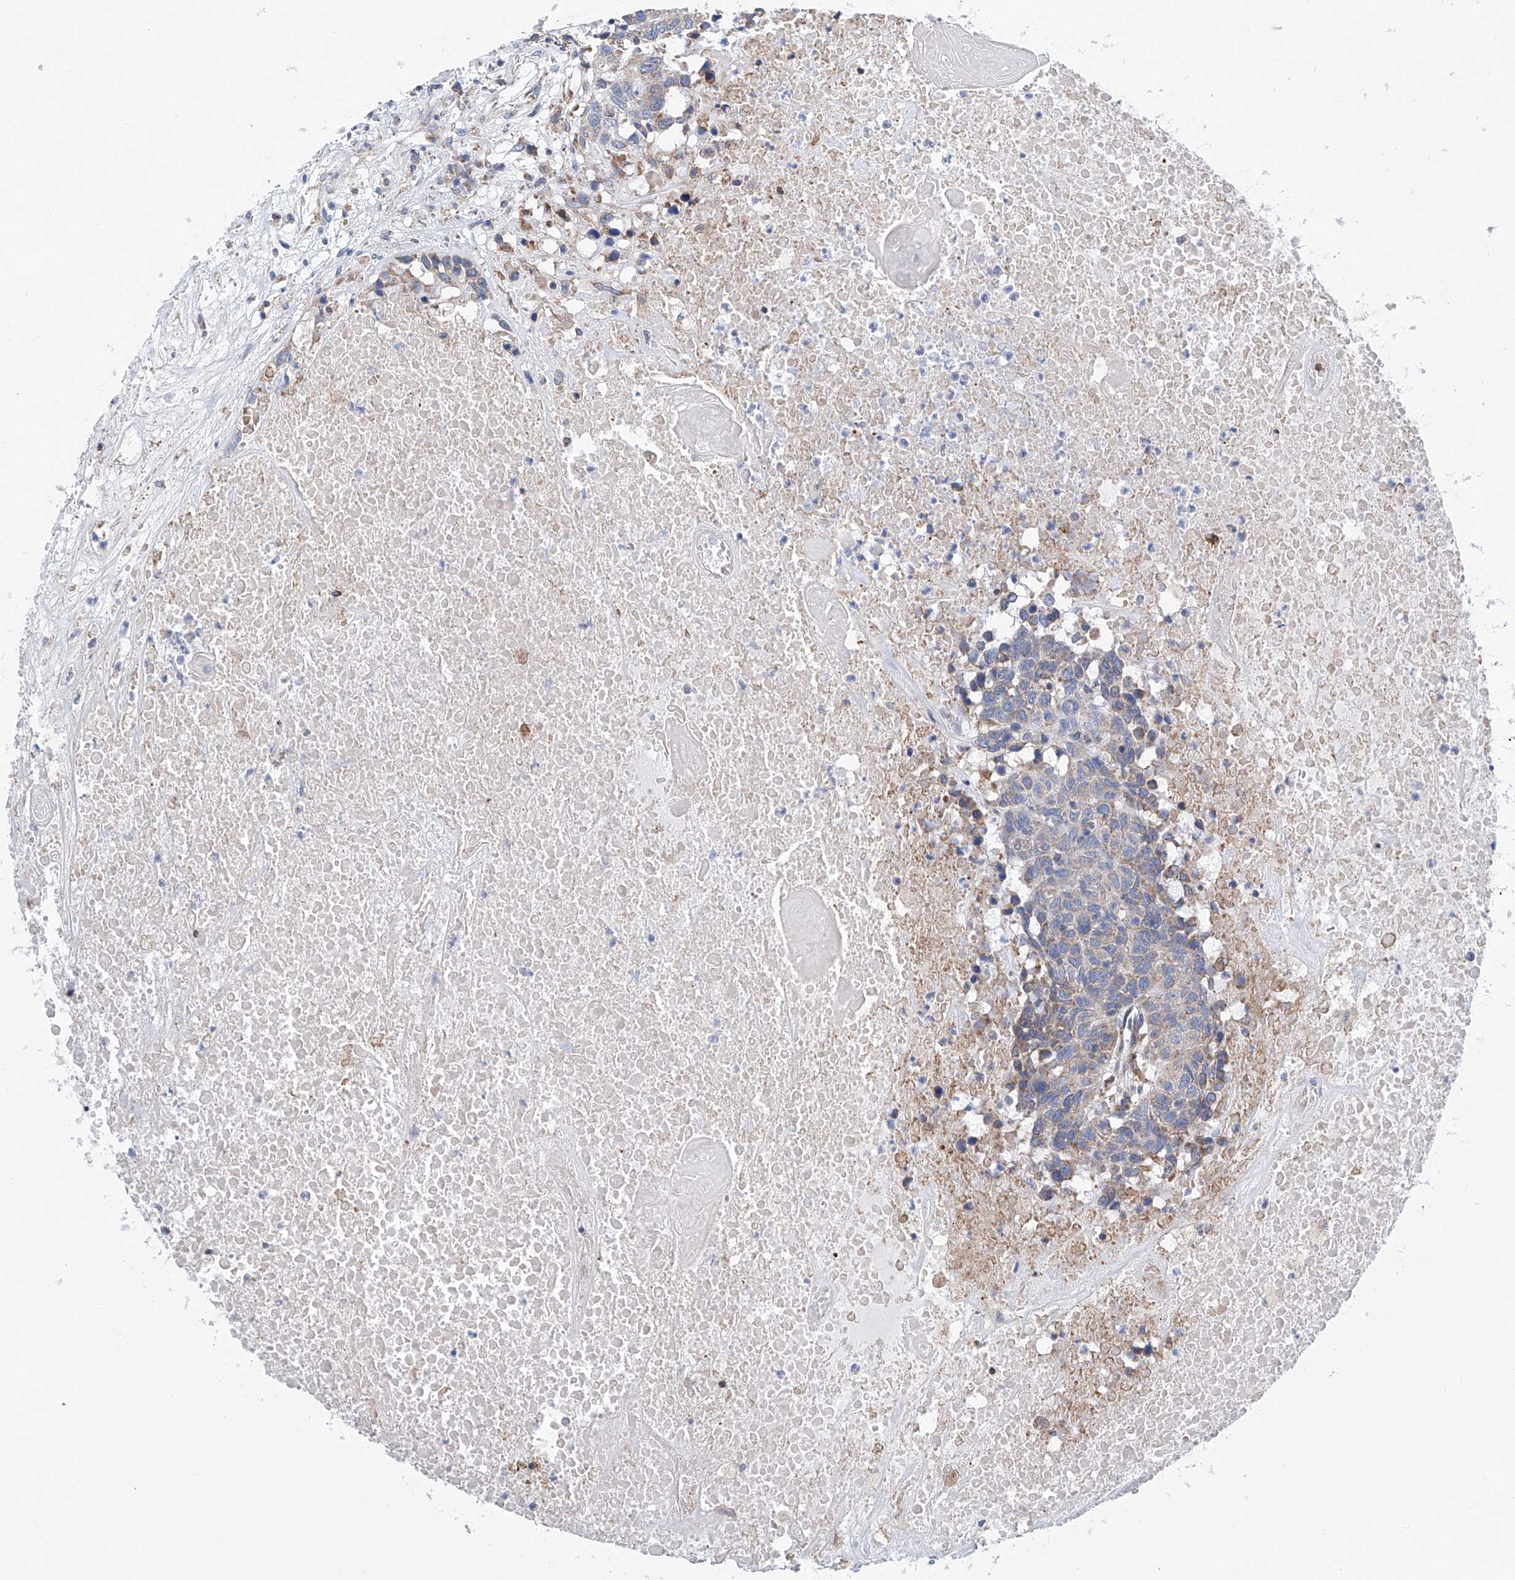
{"staining": {"intensity": "negative", "quantity": "none", "location": "none"}, "tissue": "head and neck cancer", "cell_type": "Tumor cells", "image_type": "cancer", "snomed": [{"axis": "morphology", "description": "Squamous cell carcinoma, NOS"}, {"axis": "topography", "description": "Head-Neck"}], "caption": "A photomicrograph of human head and neck cancer (squamous cell carcinoma) is negative for staining in tumor cells. The staining is performed using DAB brown chromogen with nuclei counter-stained in using hematoxylin.", "gene": "MAD2L1", "patient": {"sex": "male", "age": 66}}